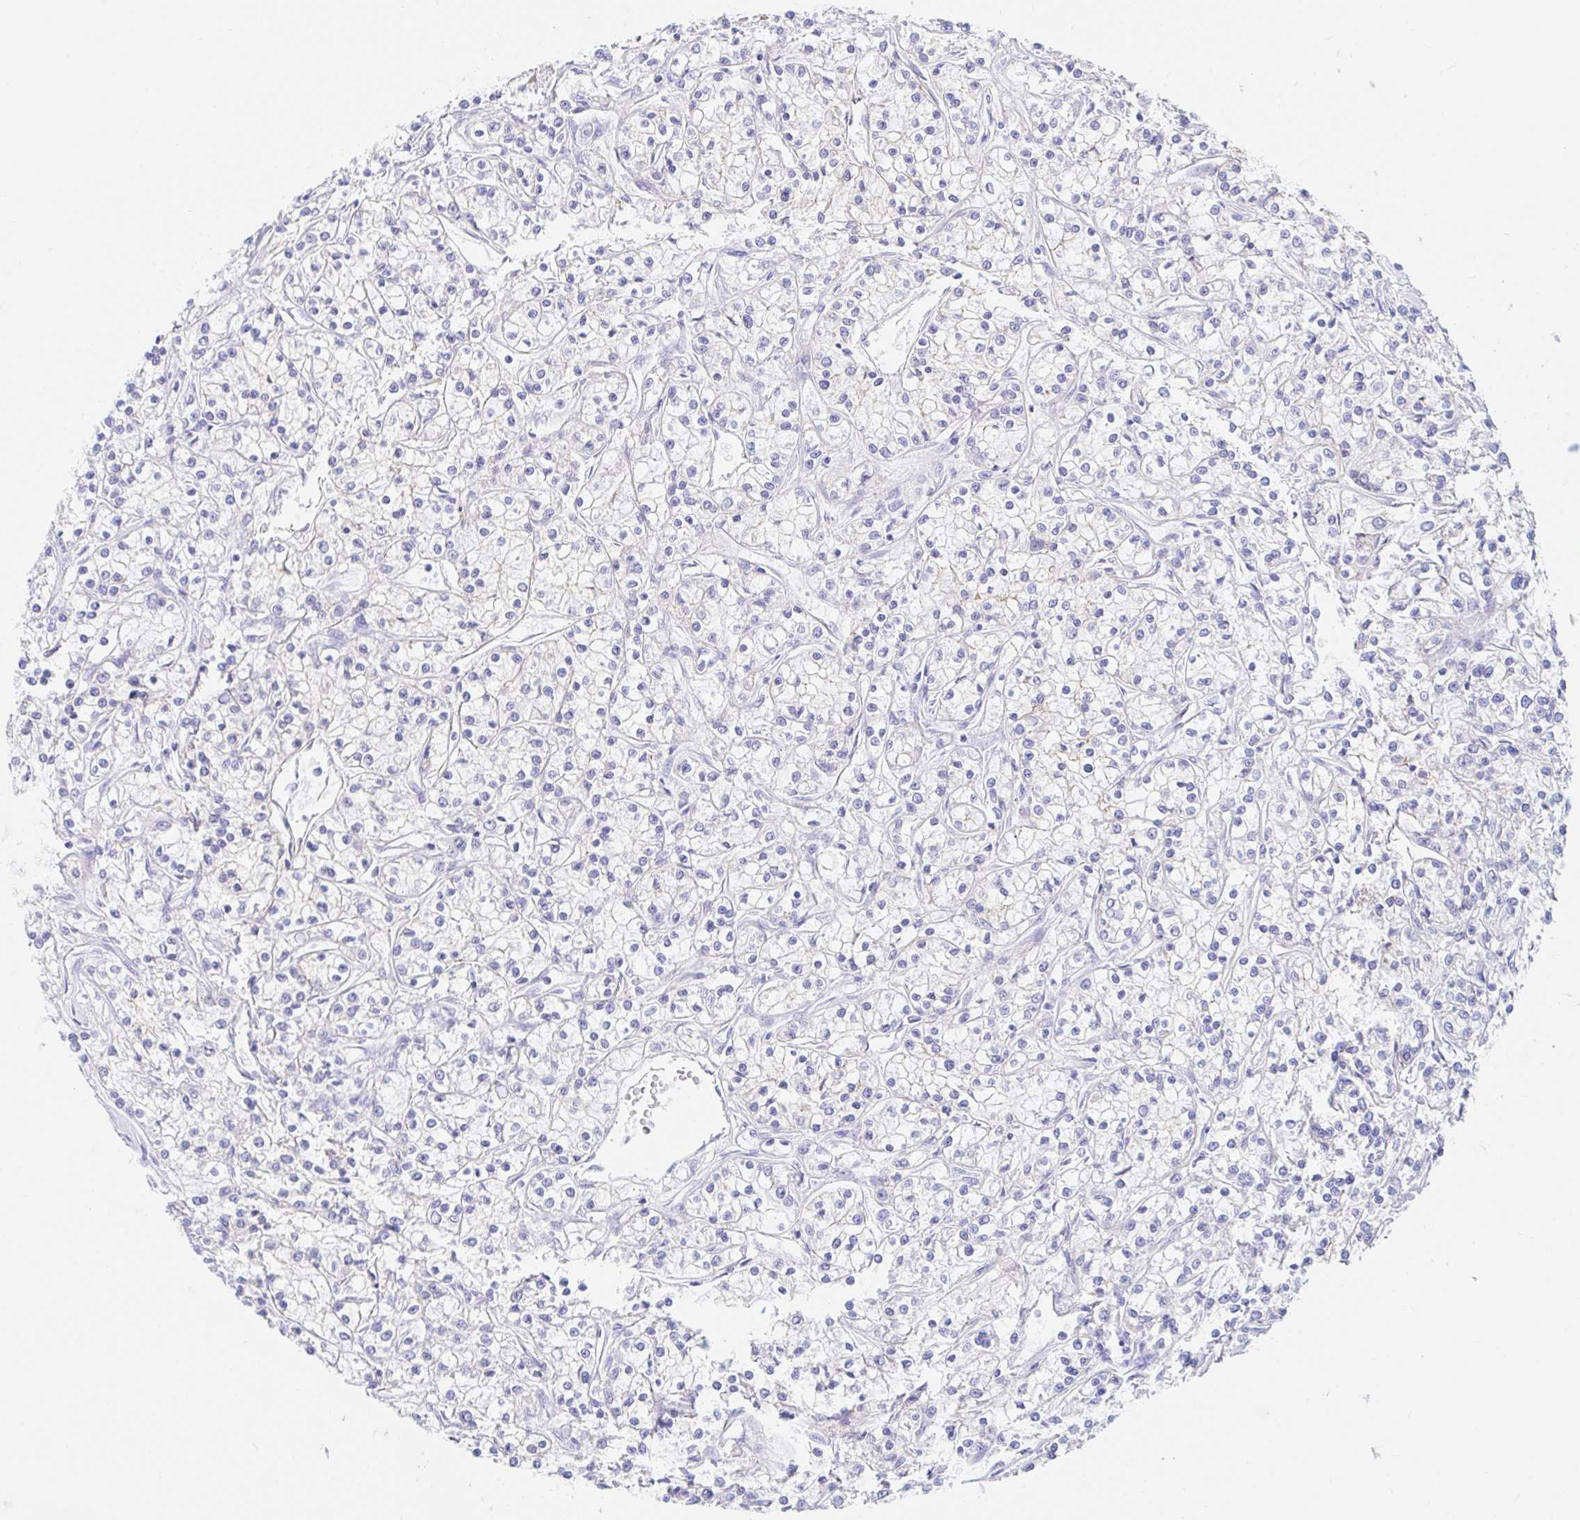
{"staining": {"intensity": "negative", "quantity": "none", "location": "none"}, "tissue": "renal cancer", "cell_type": "Tumor cells", "image_type": "cancer", "snomed": [{"axis": "morphology", "description": "Adenocarcinoma, NOS"}, {"axis": "topography", "description": "Kidney"}], "caption": "An image of human renal cancer (adenocarcinoma) is negative for staining in tumor cells.", "gene": "OR6T1", "patient": {"sex": "female", "age": 59}}